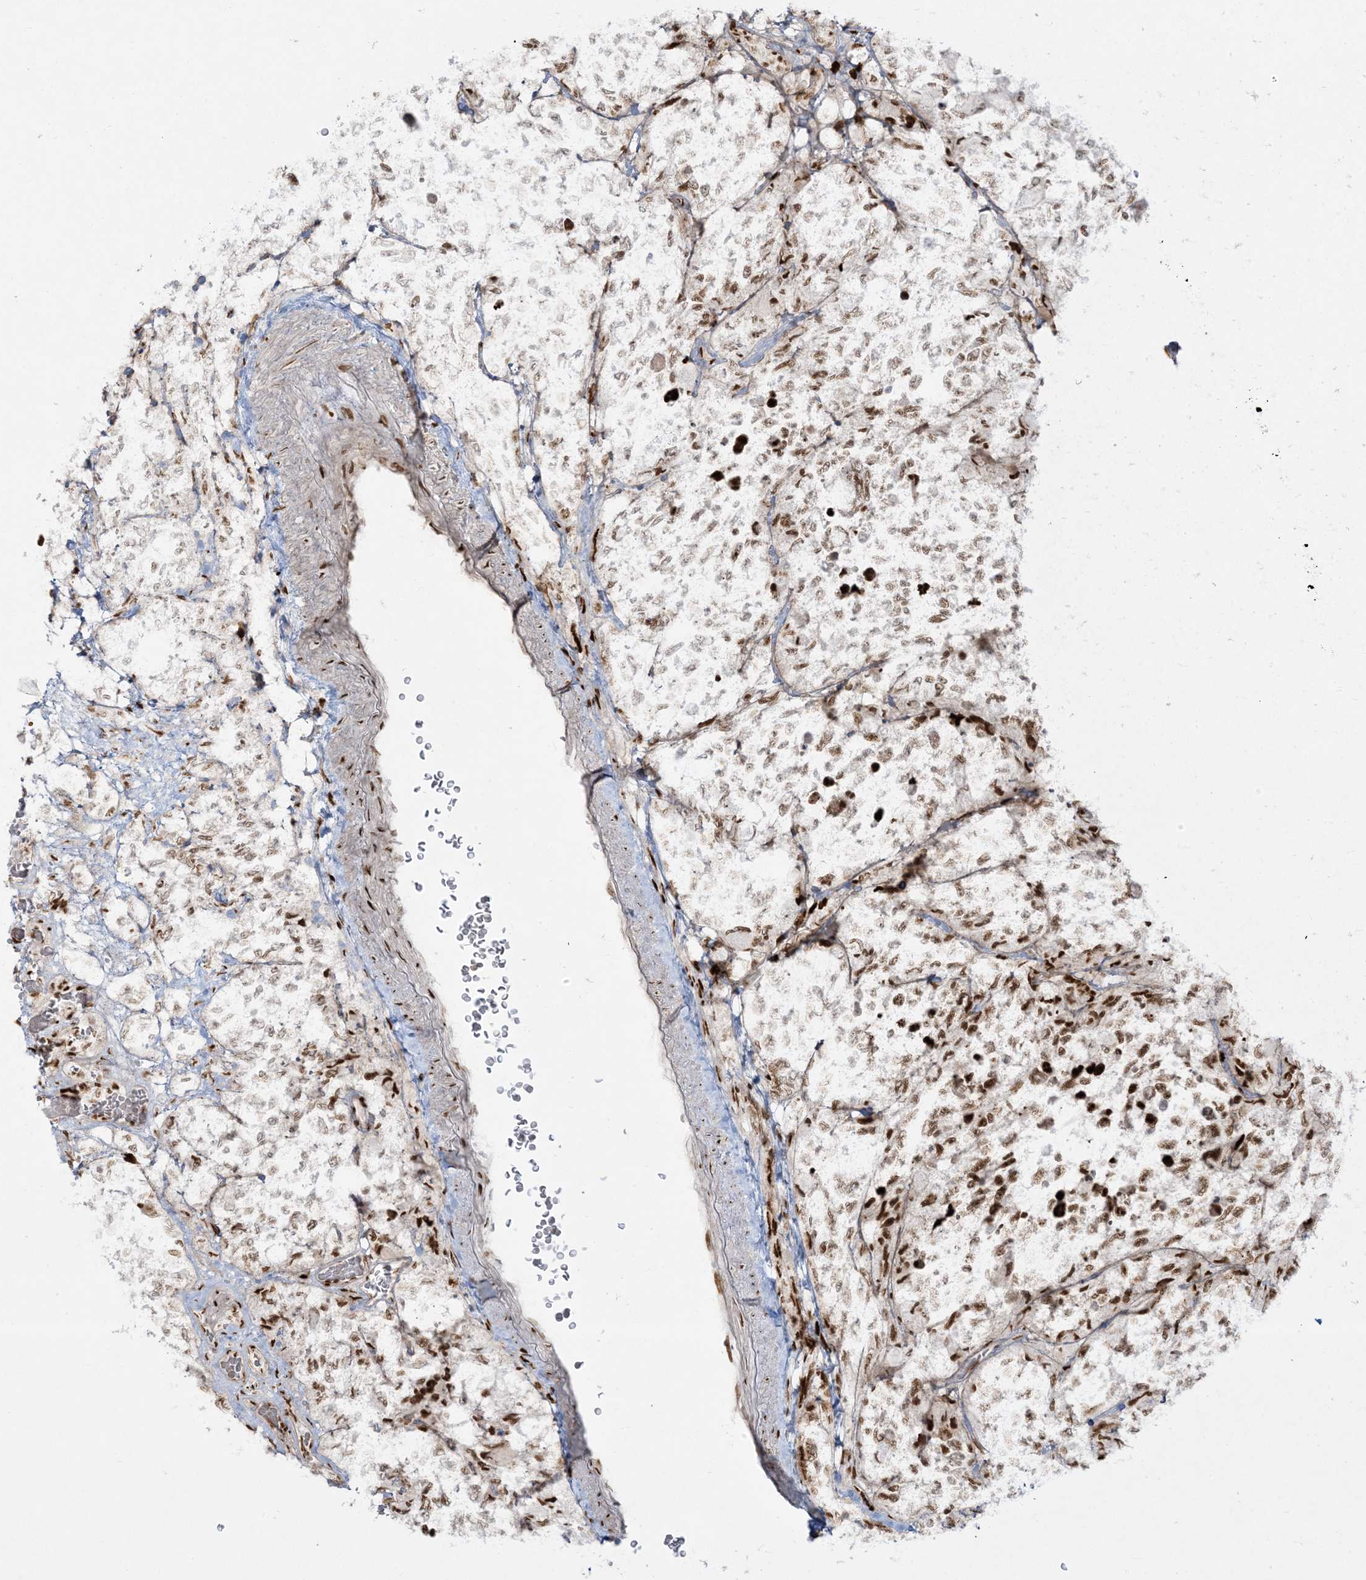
{"staining": {"intensity": "strong", "quantity": "25%-75%", "location": "nuclear"}, "tissue": "glioma", "cell_type": "Tumor cells", "image_type": "cancer", "snomed": [{"axis": "morphology", "description": "Glioma, malignant, High grade"}, {"axis": "topography", "description": "Brain"}], "caption": "Strong nuclear positivity for a protein is appreciated in about 25%-75% of tumor cells of glioma using immunohistochemistry.", "gene": "RBM10", "patient": {"sex": "male", "age": 69}}